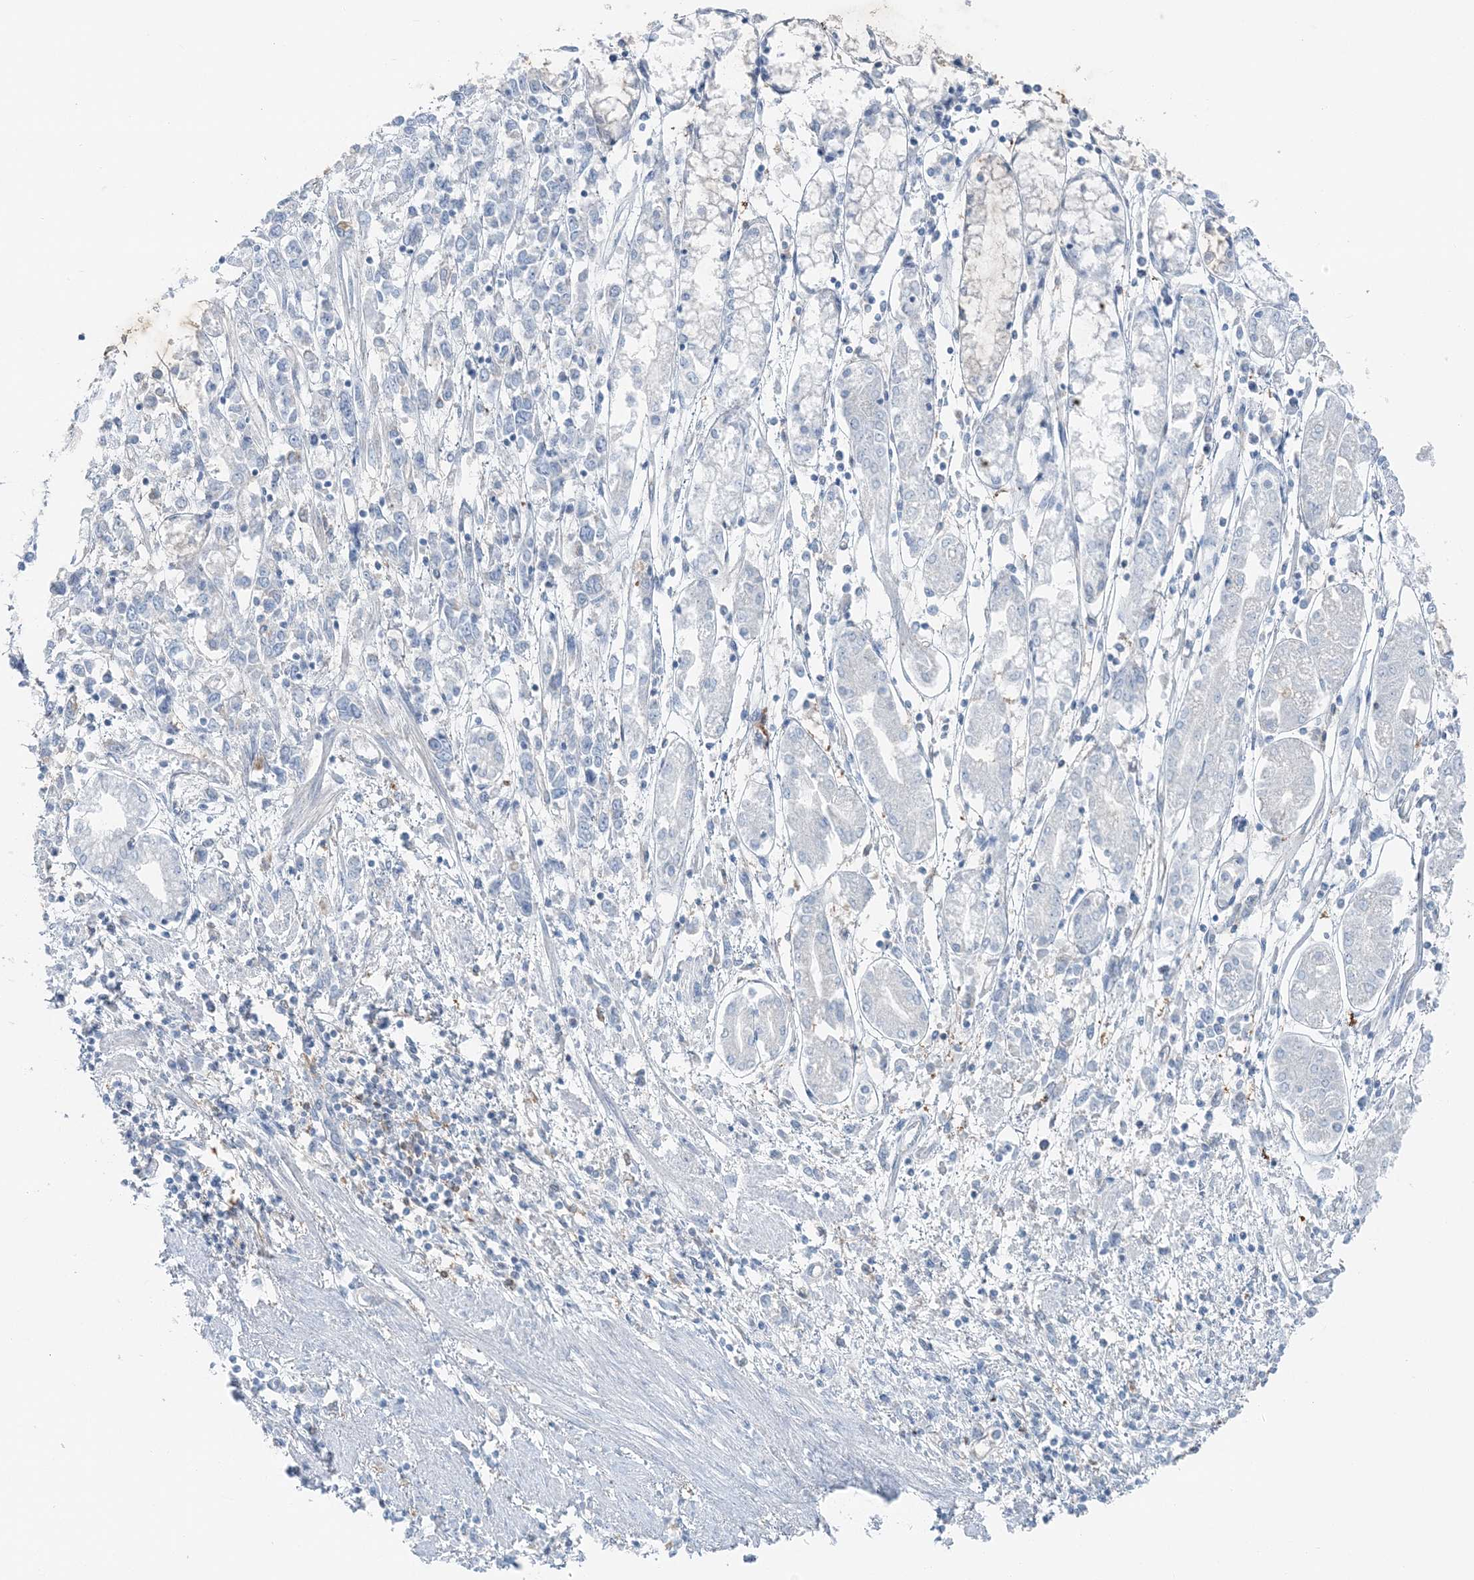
{"staining": {"intensity": "negative", "quantity": "none", "location": "none"}, "tissue": "stomach cancer", "cell_type": "Tumor cells", "image_type": "cancer", "snomed": [{"axis": "morphology", "description": "Adenocarcinoma, NOS"}, {"axis": "topography", "description": "Stomach"}], "caption": "A high-resolution histopathology image shows immunohistochemistry staining of stomach cancer, which displays no significant expression in tumor cells.", "gene": "SNX2", "patient": {"sex": "female", "age": 76}}